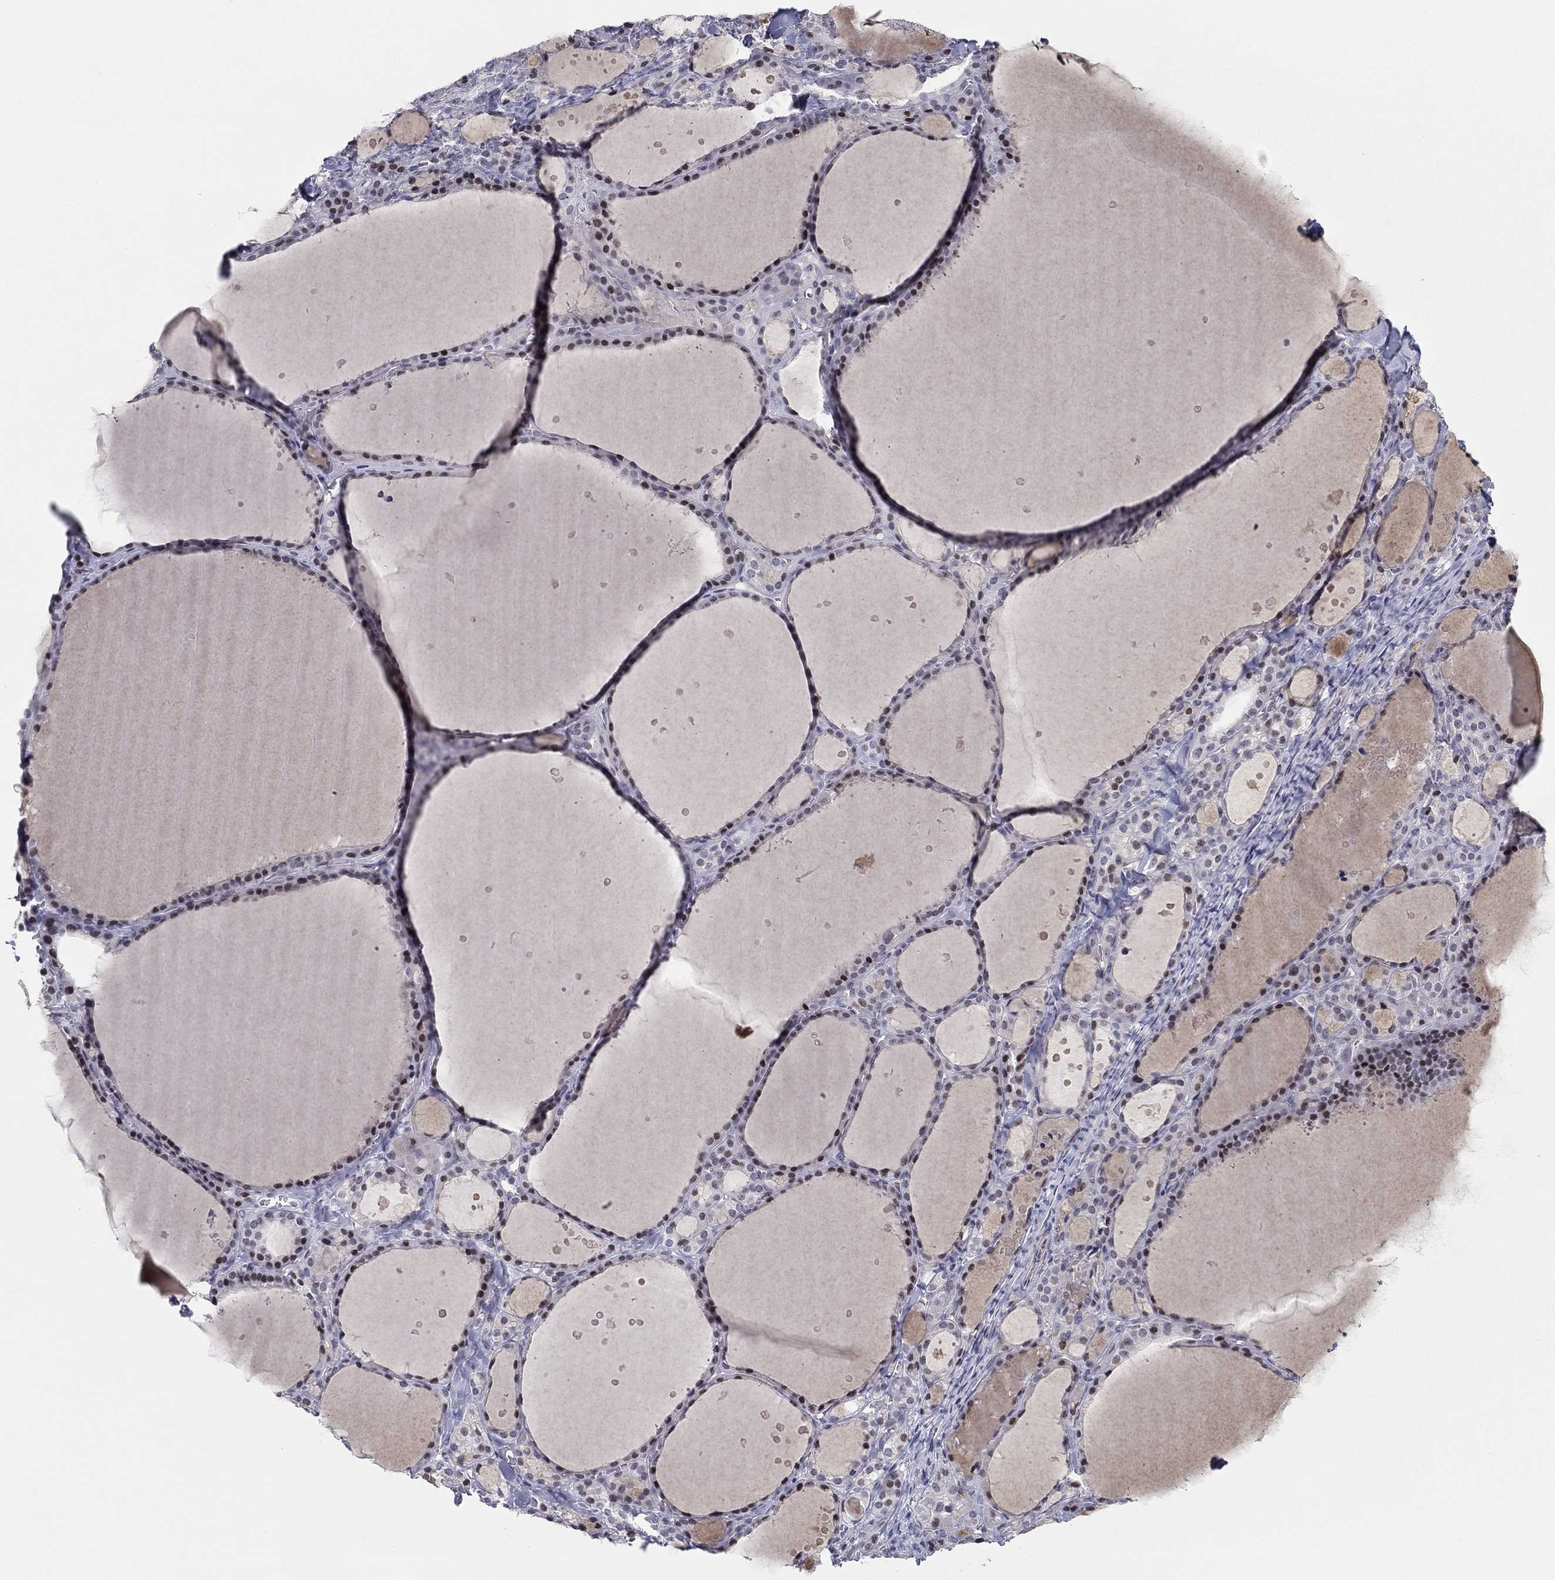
{"staining": {"intensity": "negative", "quantity": "none", "location": "none"}, "tissue": "thyroid gland", "cell_type": "Glandular cells", "image_type": "normal", "snomed": [{"axis": "morphology", "description": "Normal tissue, NOS"}, {"axis": "topography", "description": "Thyroid gland"}], "caption": "Immunohistochemical staining of benign human thyroid gland exhibits no significant staining in glandular cells.", "gene": "ITGAE", "patient": {"sex": "male", "age": 68}}